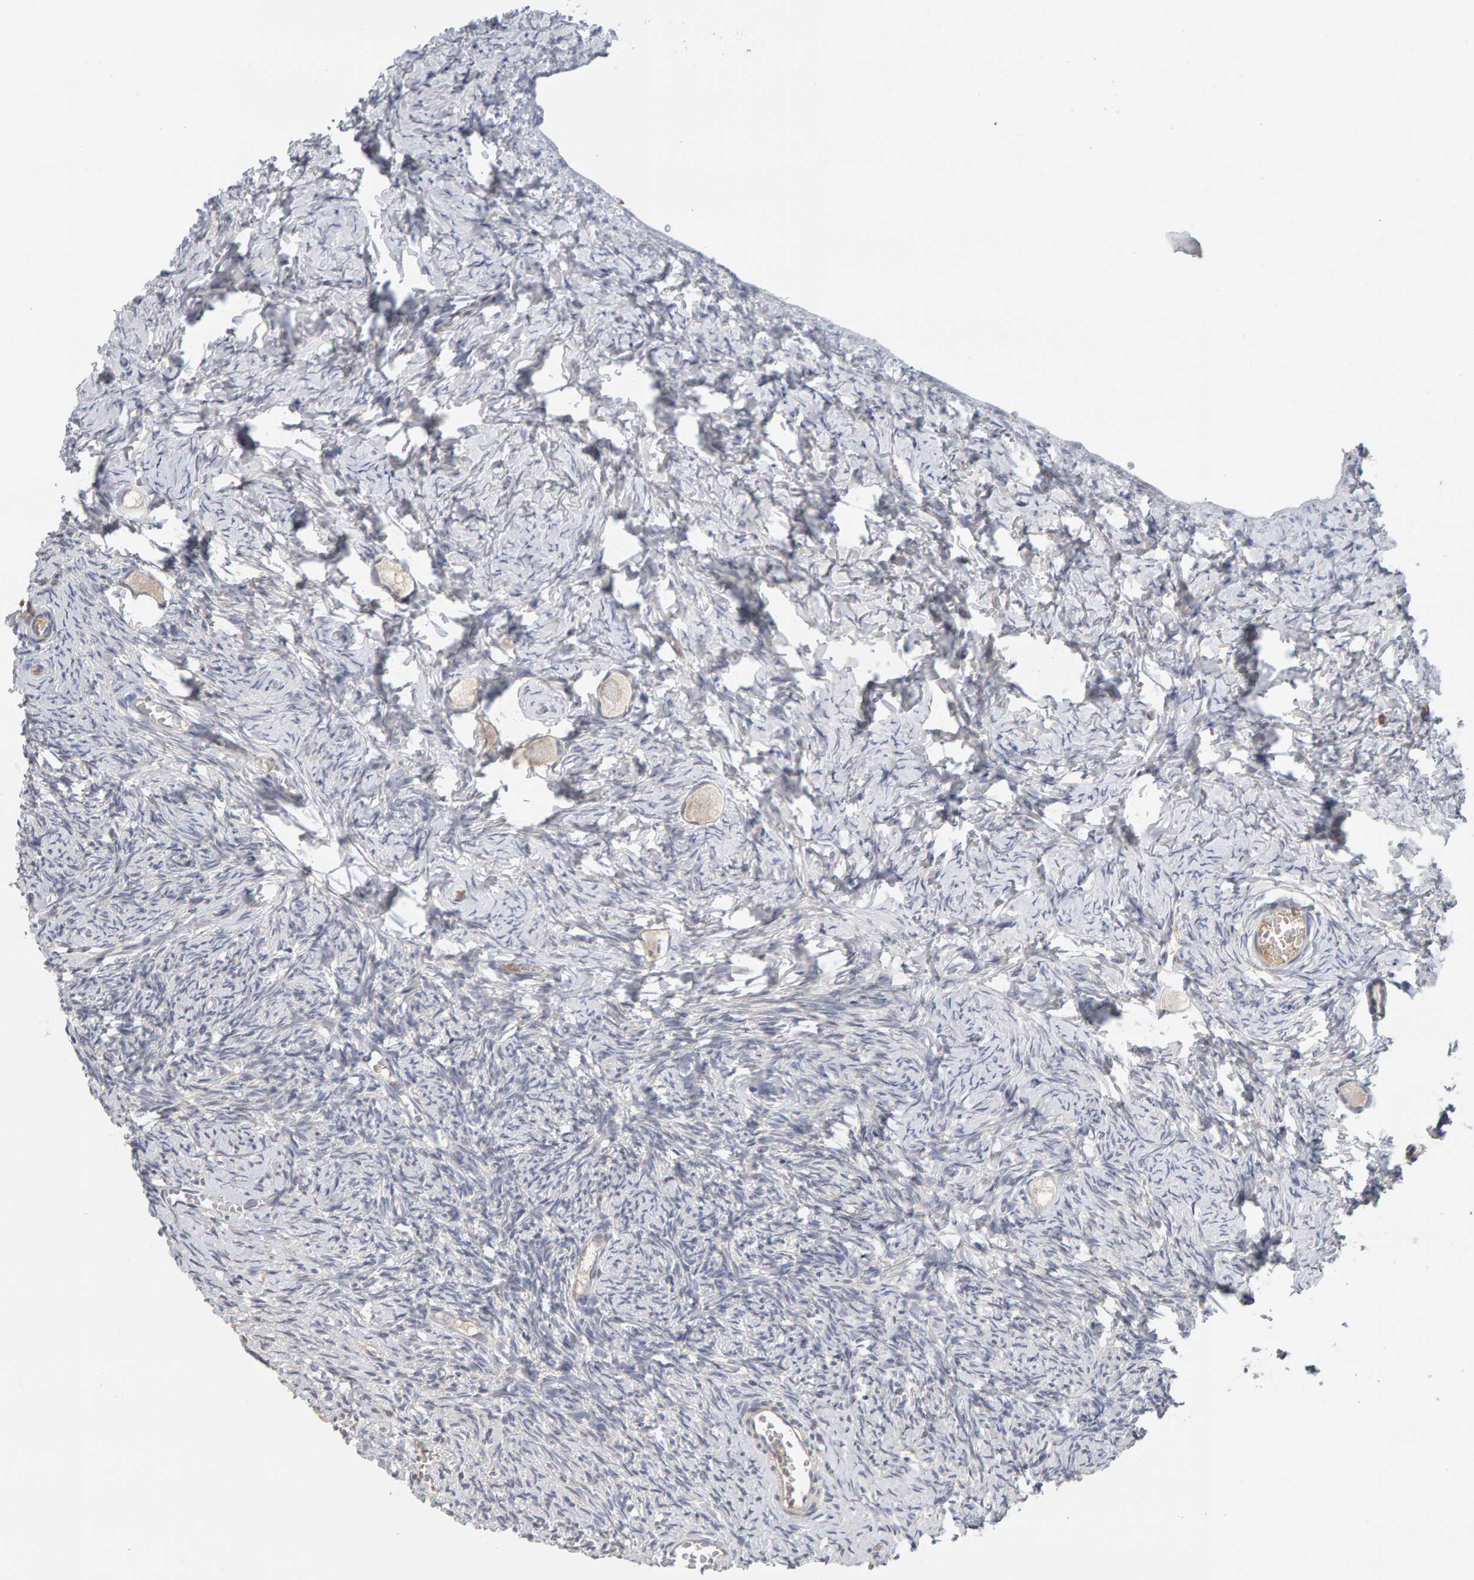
{"staining": {"intensity": "weak", "quantity": ">75%", "location": "cytoplasmic/membranous"}, "tissue": "ovary", "cell_type": "Follicle cells", "image_type": "normal", "snomed": [{"axis": "morphology", "description": "Normal tissue, NOS"}, {"axis": "topography", "description": "Ovary"}], "caption": "Protein staining of normal ovary reveals weak cytoplasmic/membranous positivity in approximately >75% of follicle cells.", "gene": "GFUS", "patient": {"sex": "female", "age": 27}}